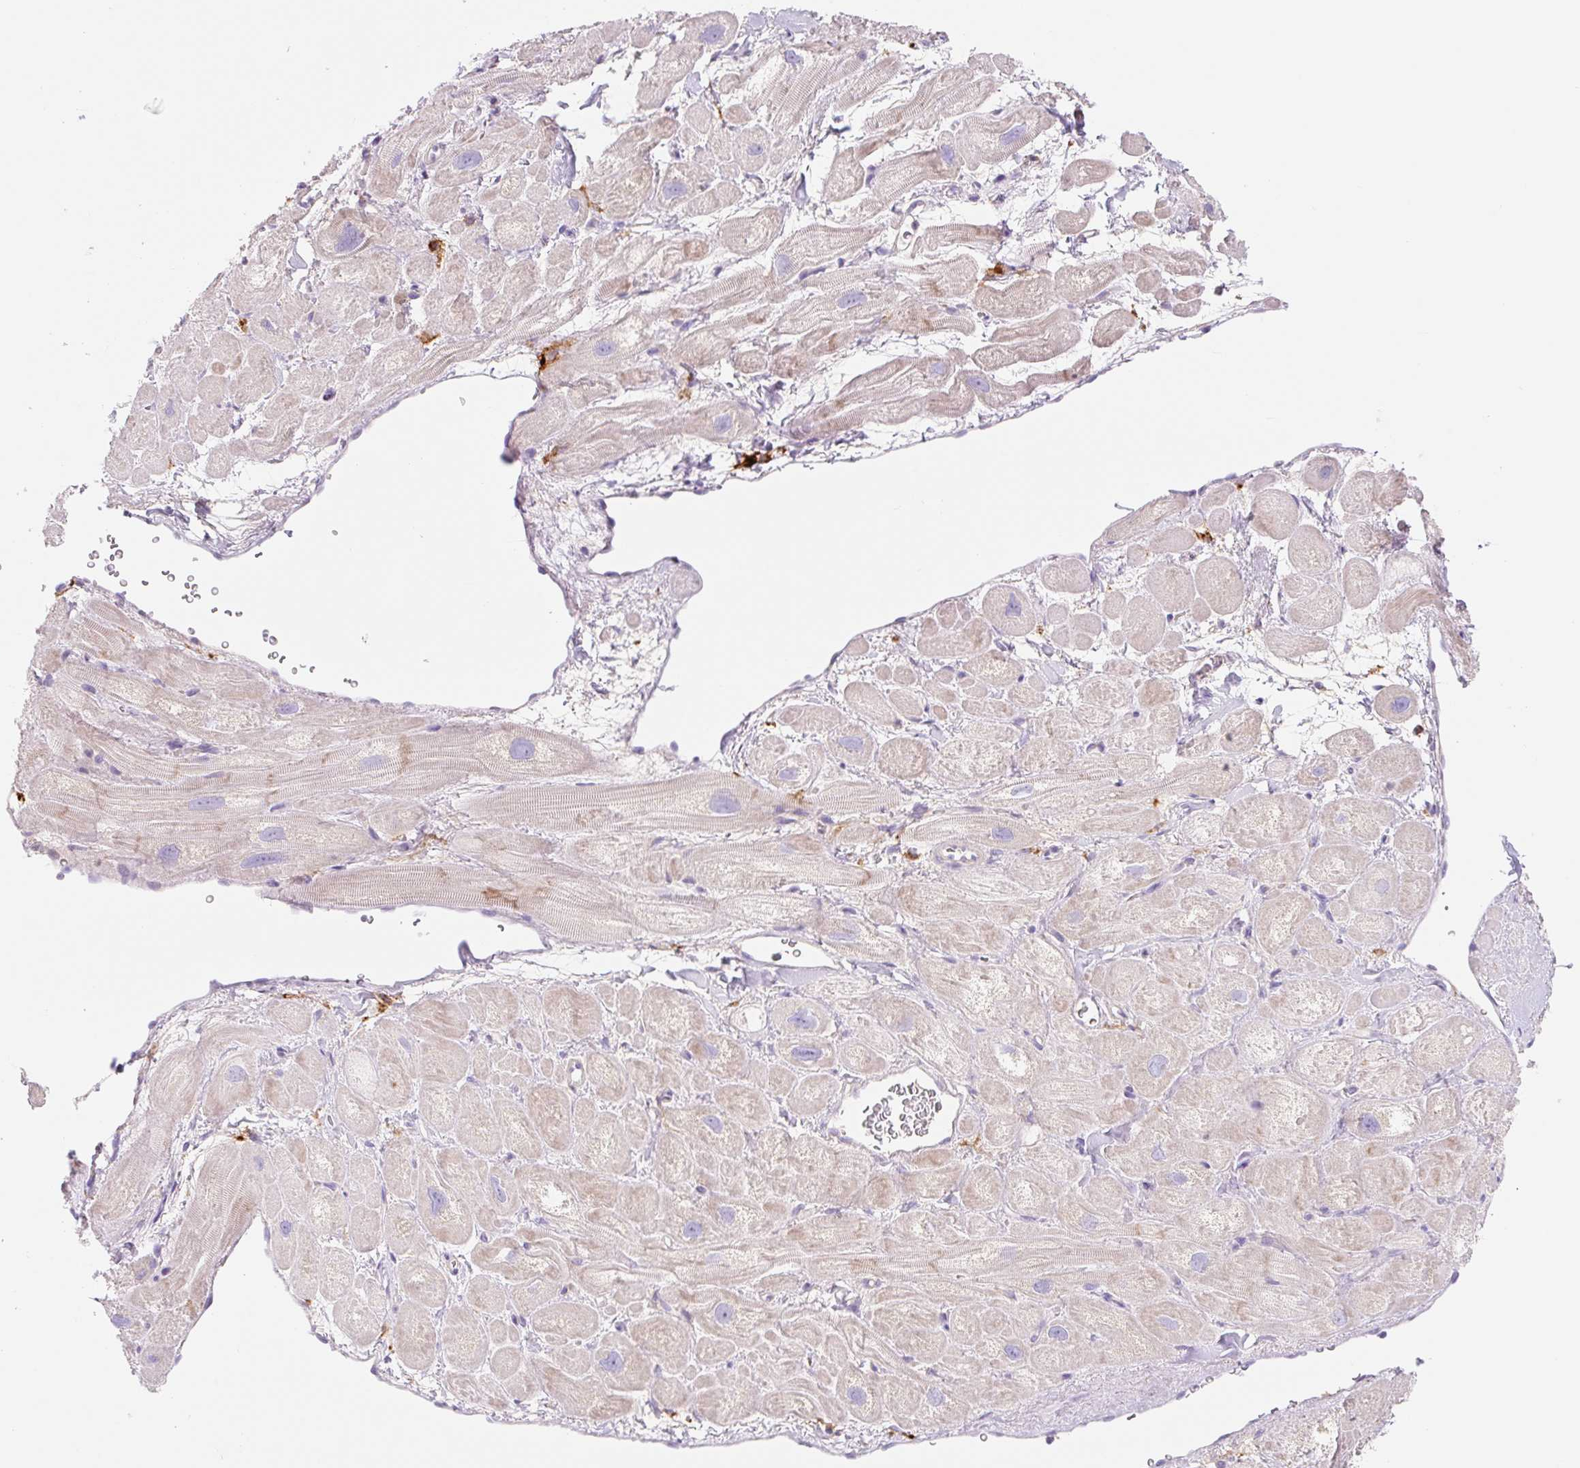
{"staining": {"intensity": "weak", "quantity": "<25%", "location": "cytoplasmic/membranous"}, "tissue": "heart muscle", "cell_type": "Cardiomyocytes", "image_type": "normal", "snomed": [{"axis": "morphology", "description": "Normal tissue, NOS"}, {"axis": "topography", "description": "Heart"}], "caption": "Immunohistochemistry (IHC) photomicrograph of normal heart muscle: heart muscle stained with DAB reveals no significant protein expression in cardiomyocytes. The staining is performed using DAB (3,3'-diaminobenzidine) brown chromogen with nuclei counter-stained in using hematoxylin.", "gene": "LYVE1", "patient": {"sex": "male", "age": 49}}